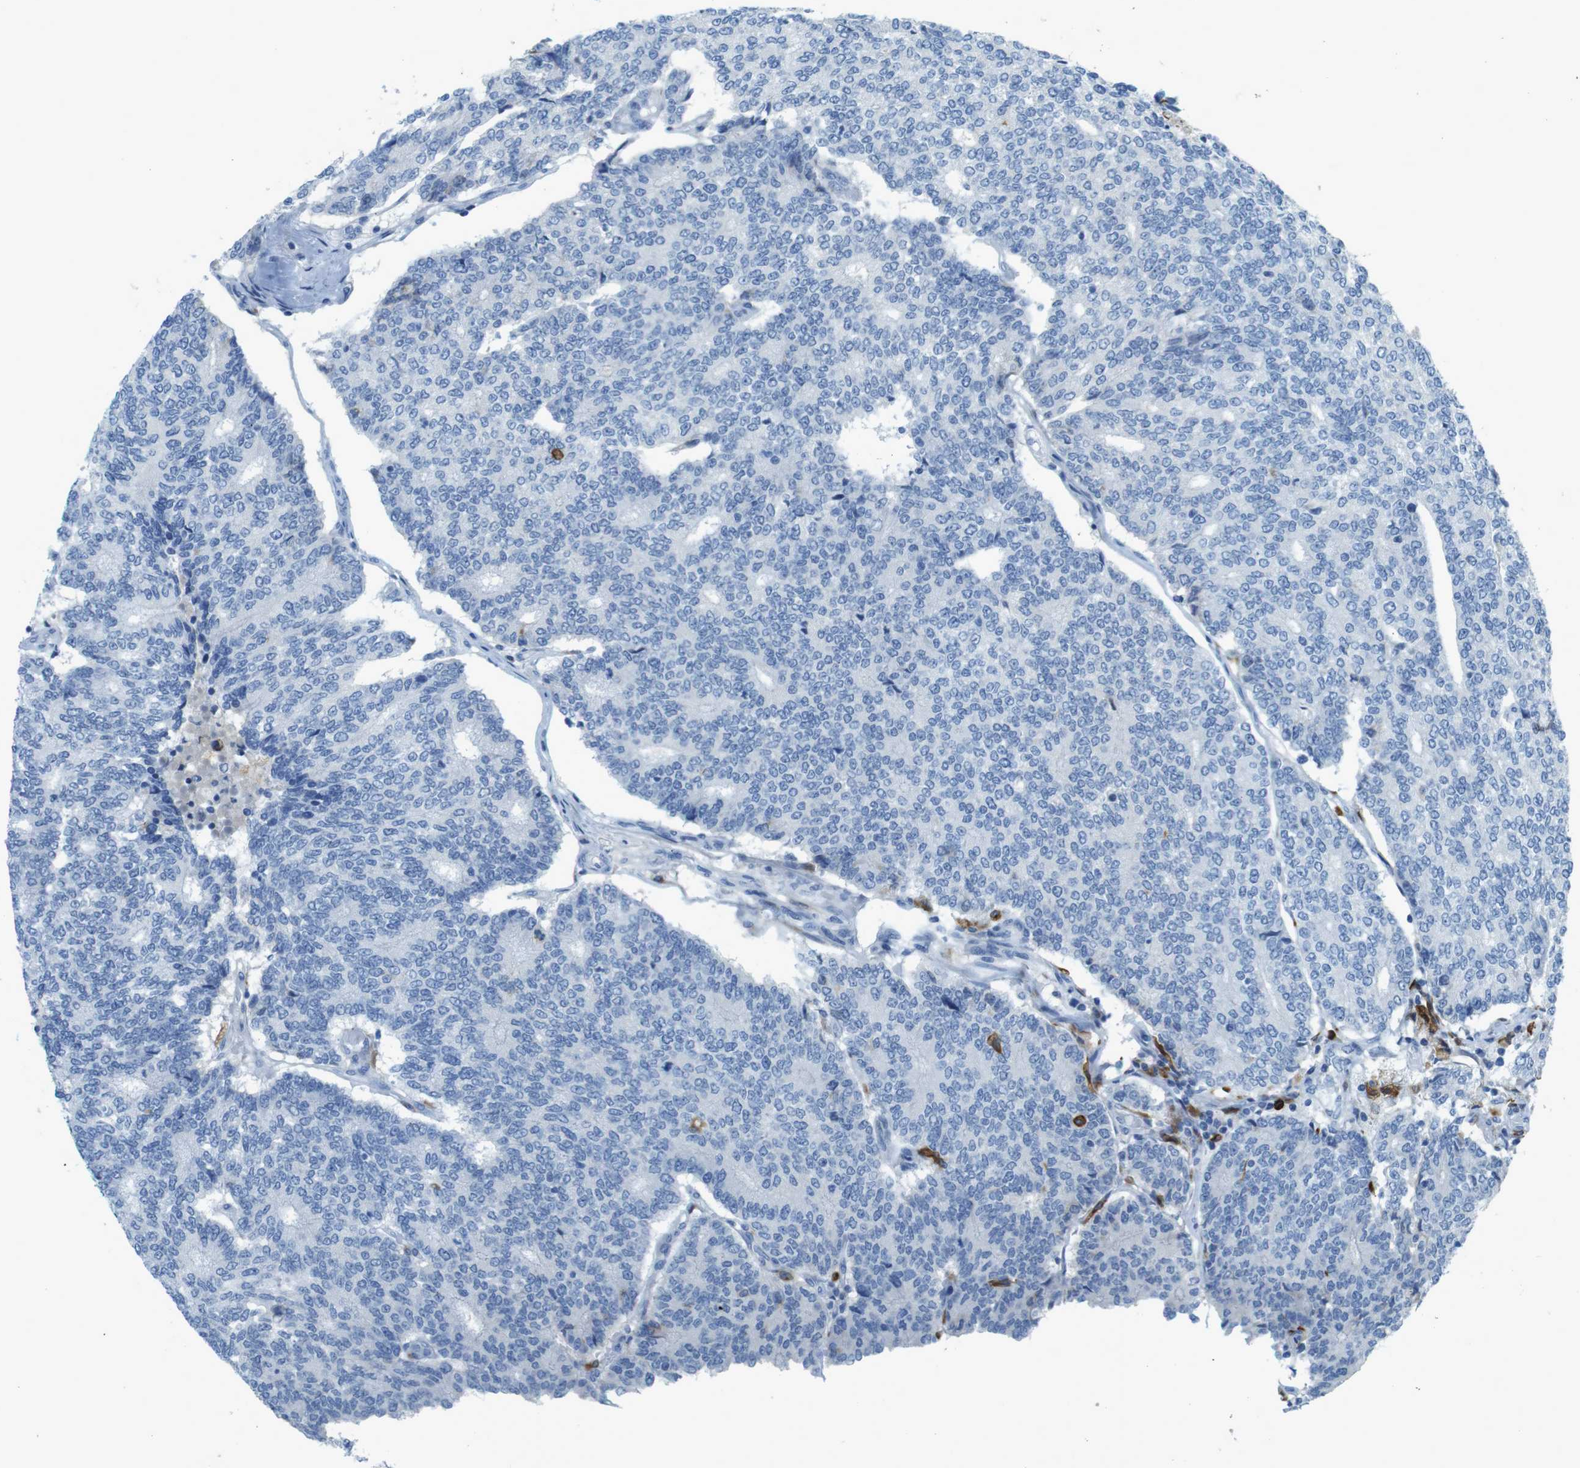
{"staining": {"intensity": "negative", "quantity": "none", "location": "none"}, "tissue": "prostate cancer", "cell_type": "Tumor cells", "image_type": "cancer", "snomed": [{"axis": "morphology", "description": "Normal tissue, NOS"}, {"axis": "morphology", "description": "Adenocarcinoma, High grade"}, {"axis": "topography", "description": "Prostate"}, {"axis": "topography", "description": "Seminal veicle"}], "caption": "DAB (3,3'-diaminobenzidine) immunohistochemical staining of prostate cancer (high-grade adenocarcinoma) demonstrates no significant staining in tumor cells. The staining was performed using DAB to visualize the protein expression in brown, while the nuclei were stained in blue with hematoxylin (Magnification: 20x).", "gene": "CD320", "patient": {"sex": "male", "age": 55}}